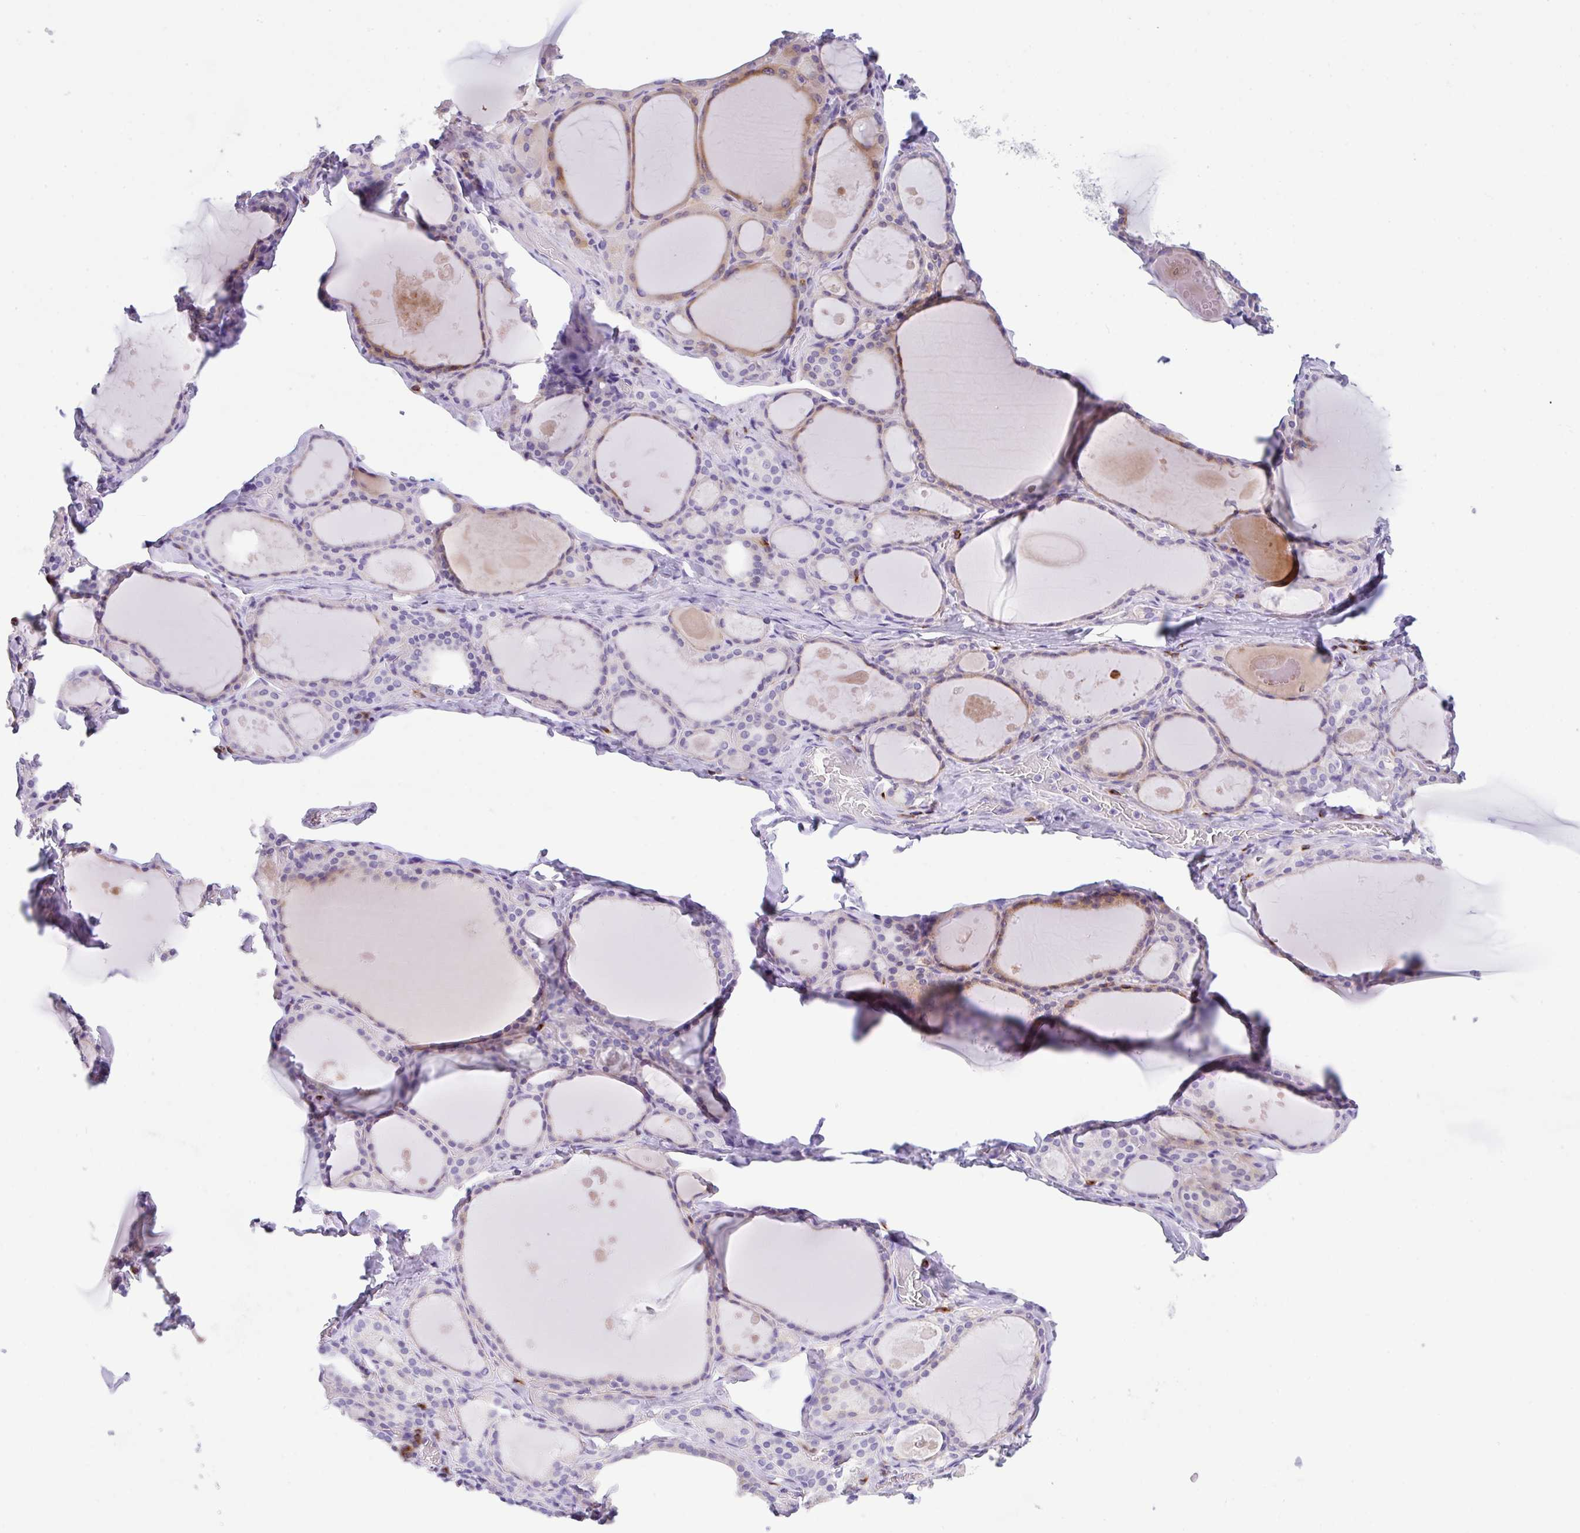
{"staining": {"intensity": "moderate", "quantity": "25%-75%", "location": "cytoplasmic/membranous"}, "tissue": "thyroid gland", "cell_type": "Glandular cells", "image_type": "normal", "snomed": [{"axis": "morphology", "description": "Normal tissue, NOS"}, {"axis": "topography", "description": "Thyroid gland"}], "caption": "A brown stain labels moderate cytoplasmic/membranous staining of a protein in glandular cells of benign human thyroid gland. Using DAB (brown) and hematoxylin (blue) stains, captured at high magnification using brightfield microscopy.", "gene": "FBXL20", "patient": {"sex": "male", "age": 56}}